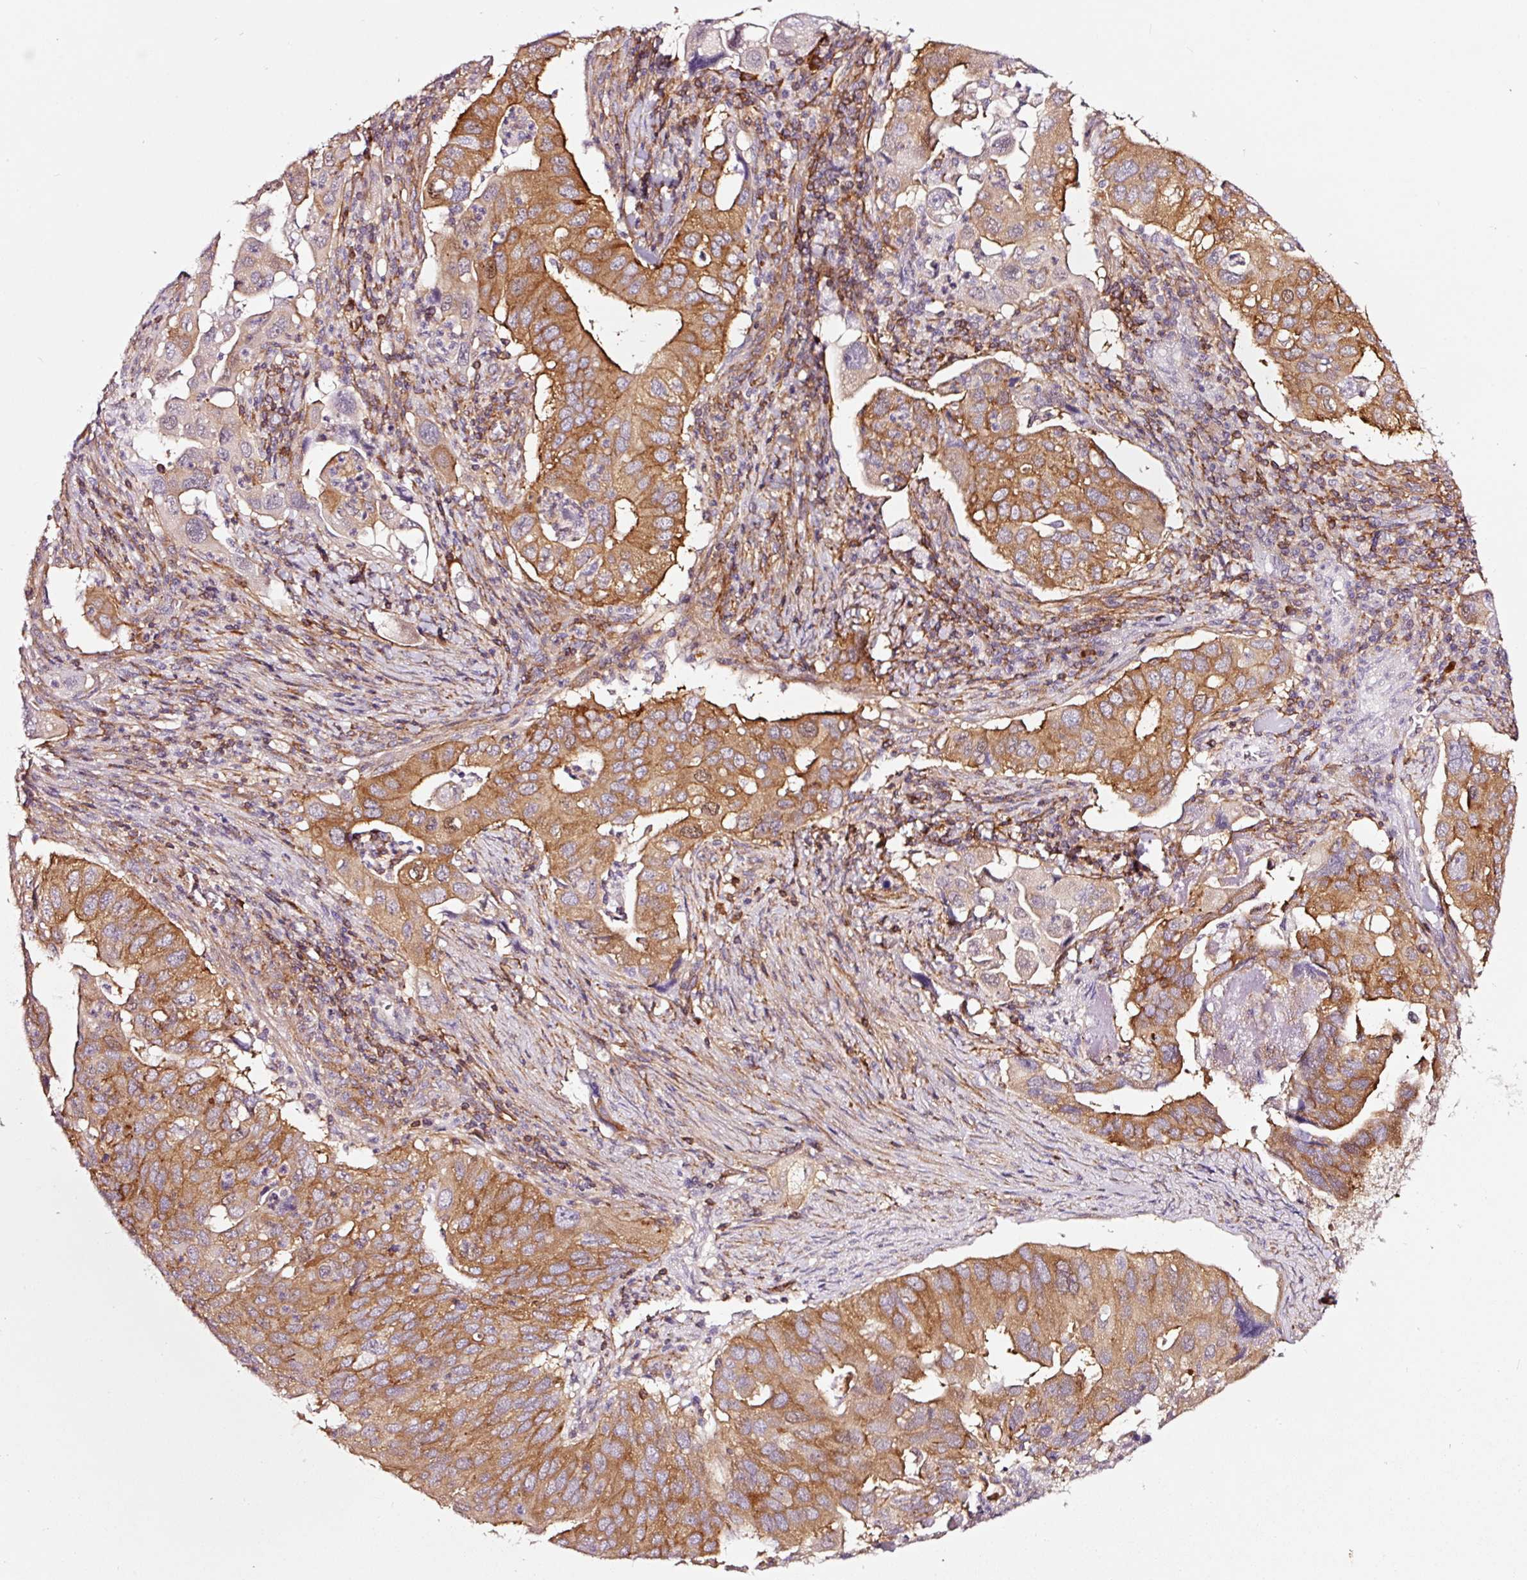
{"staining": {"intensity": "moderate", "quantity": ">75%", "location": "cytoplasmic/membranous"}, "tissue": "lung cancer", "cell_type": "Tumor cells", "image_type": "cancer", "snomed": [{"axis": "morphology", "description": "Adenocarcinoma, NOS"}, {"axis": "topography", "description": "Lung"}], "caption": "Lung cancer (adenocarcinoma) tissue displays moderate cytoplasmic/membranous expression in about >75% of tumor cells (DAB IHC, brown staining for protein, blue staining for nuclei).", "gene": "ADD3", "patient": {"sex": "male", "age": 48}}